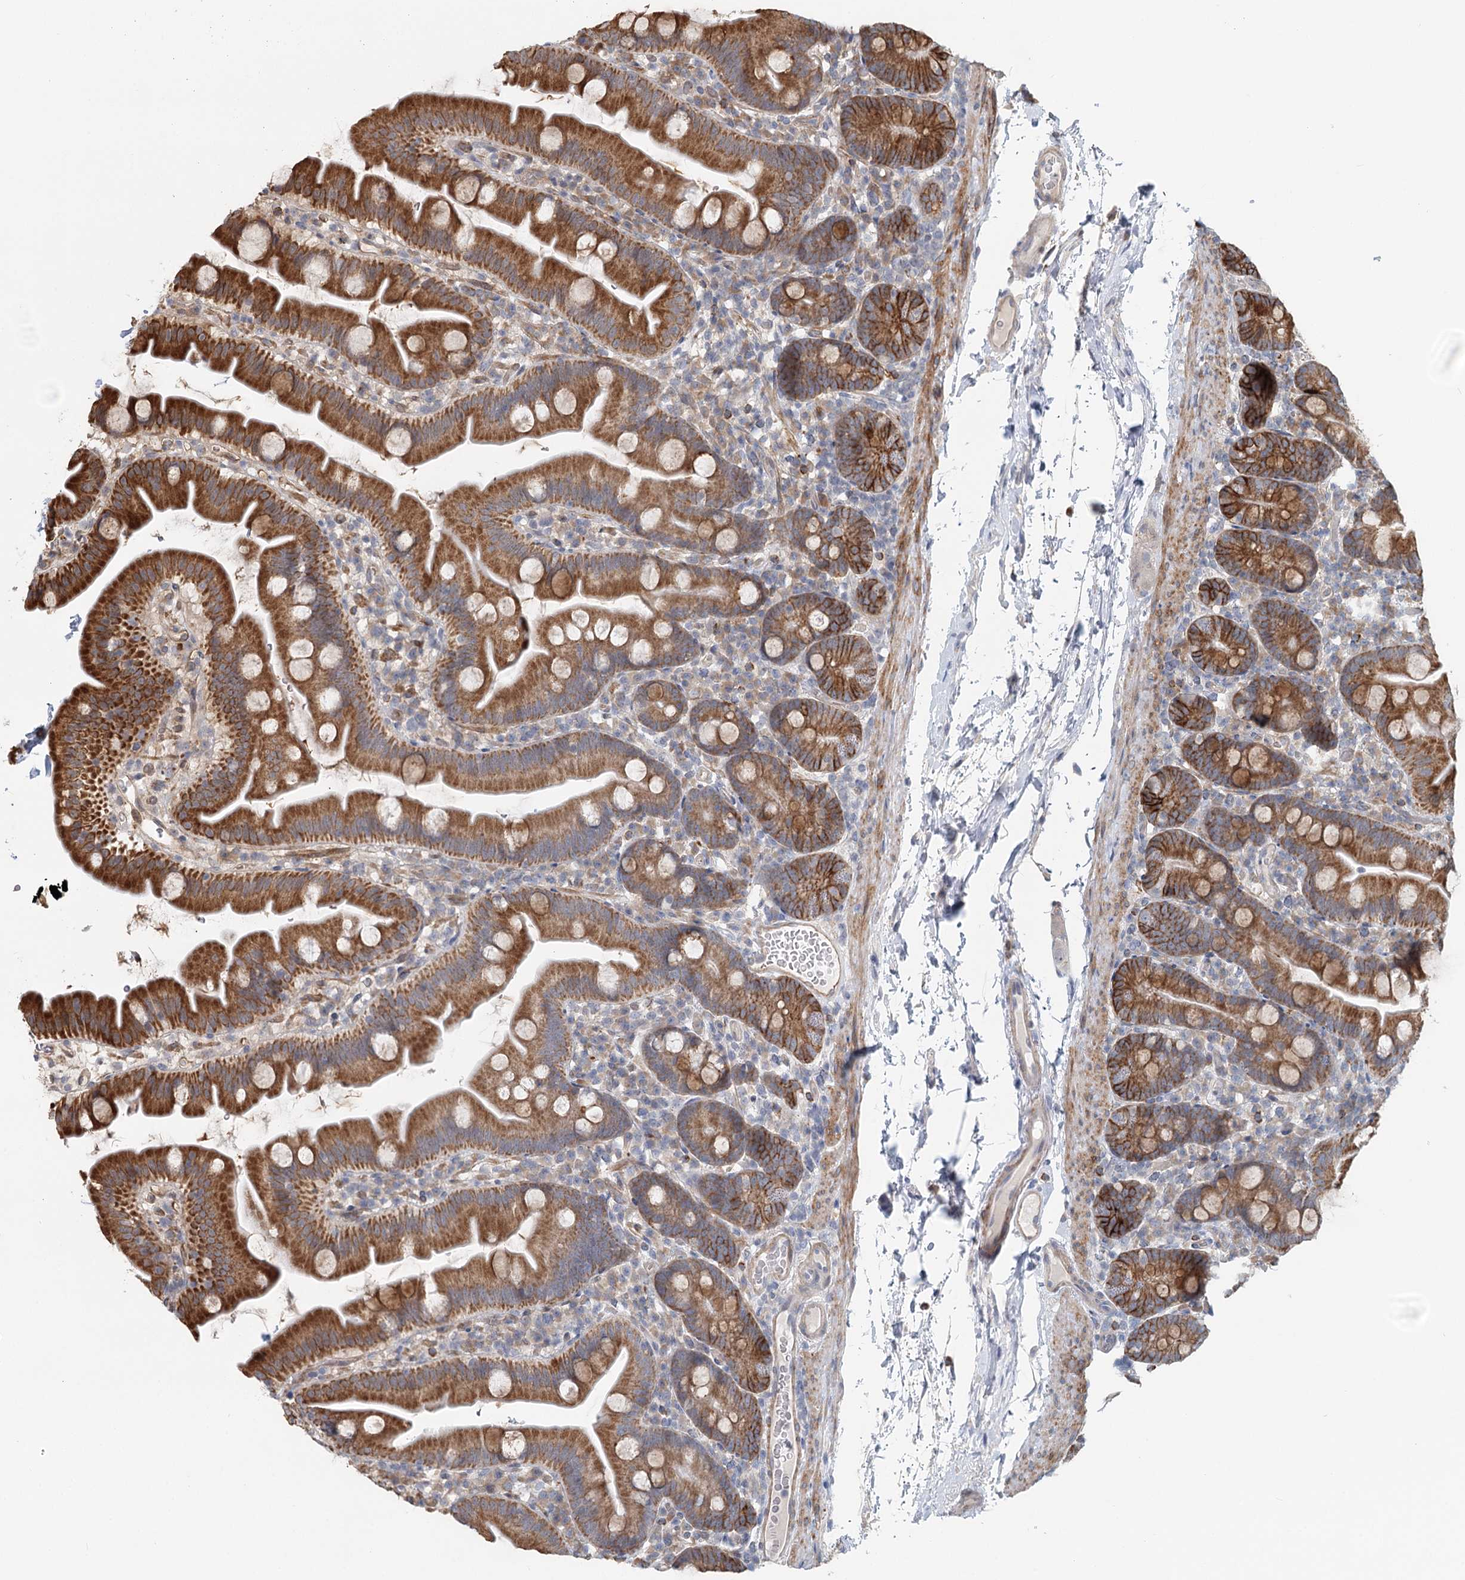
{"staining": {"intensity": "strong", "quantity": ">75%", "location": "cytoplasmic/membranous"}, "tissue": "small intestine", "cell_type": "Glandular cells", "image_type": "normal", "snomed": [{"axis": "morphology", "description": "Normal tissue, NOS"}, {"axis": "topography", "description": "Small intestine"}], "caption": "Strong cytoplasmic/membranous expression is identified in approximately >75% of glandular cells in normal small intestine.", "gene": "RNF111", "patient": {"sex": "female", "age": 68}}